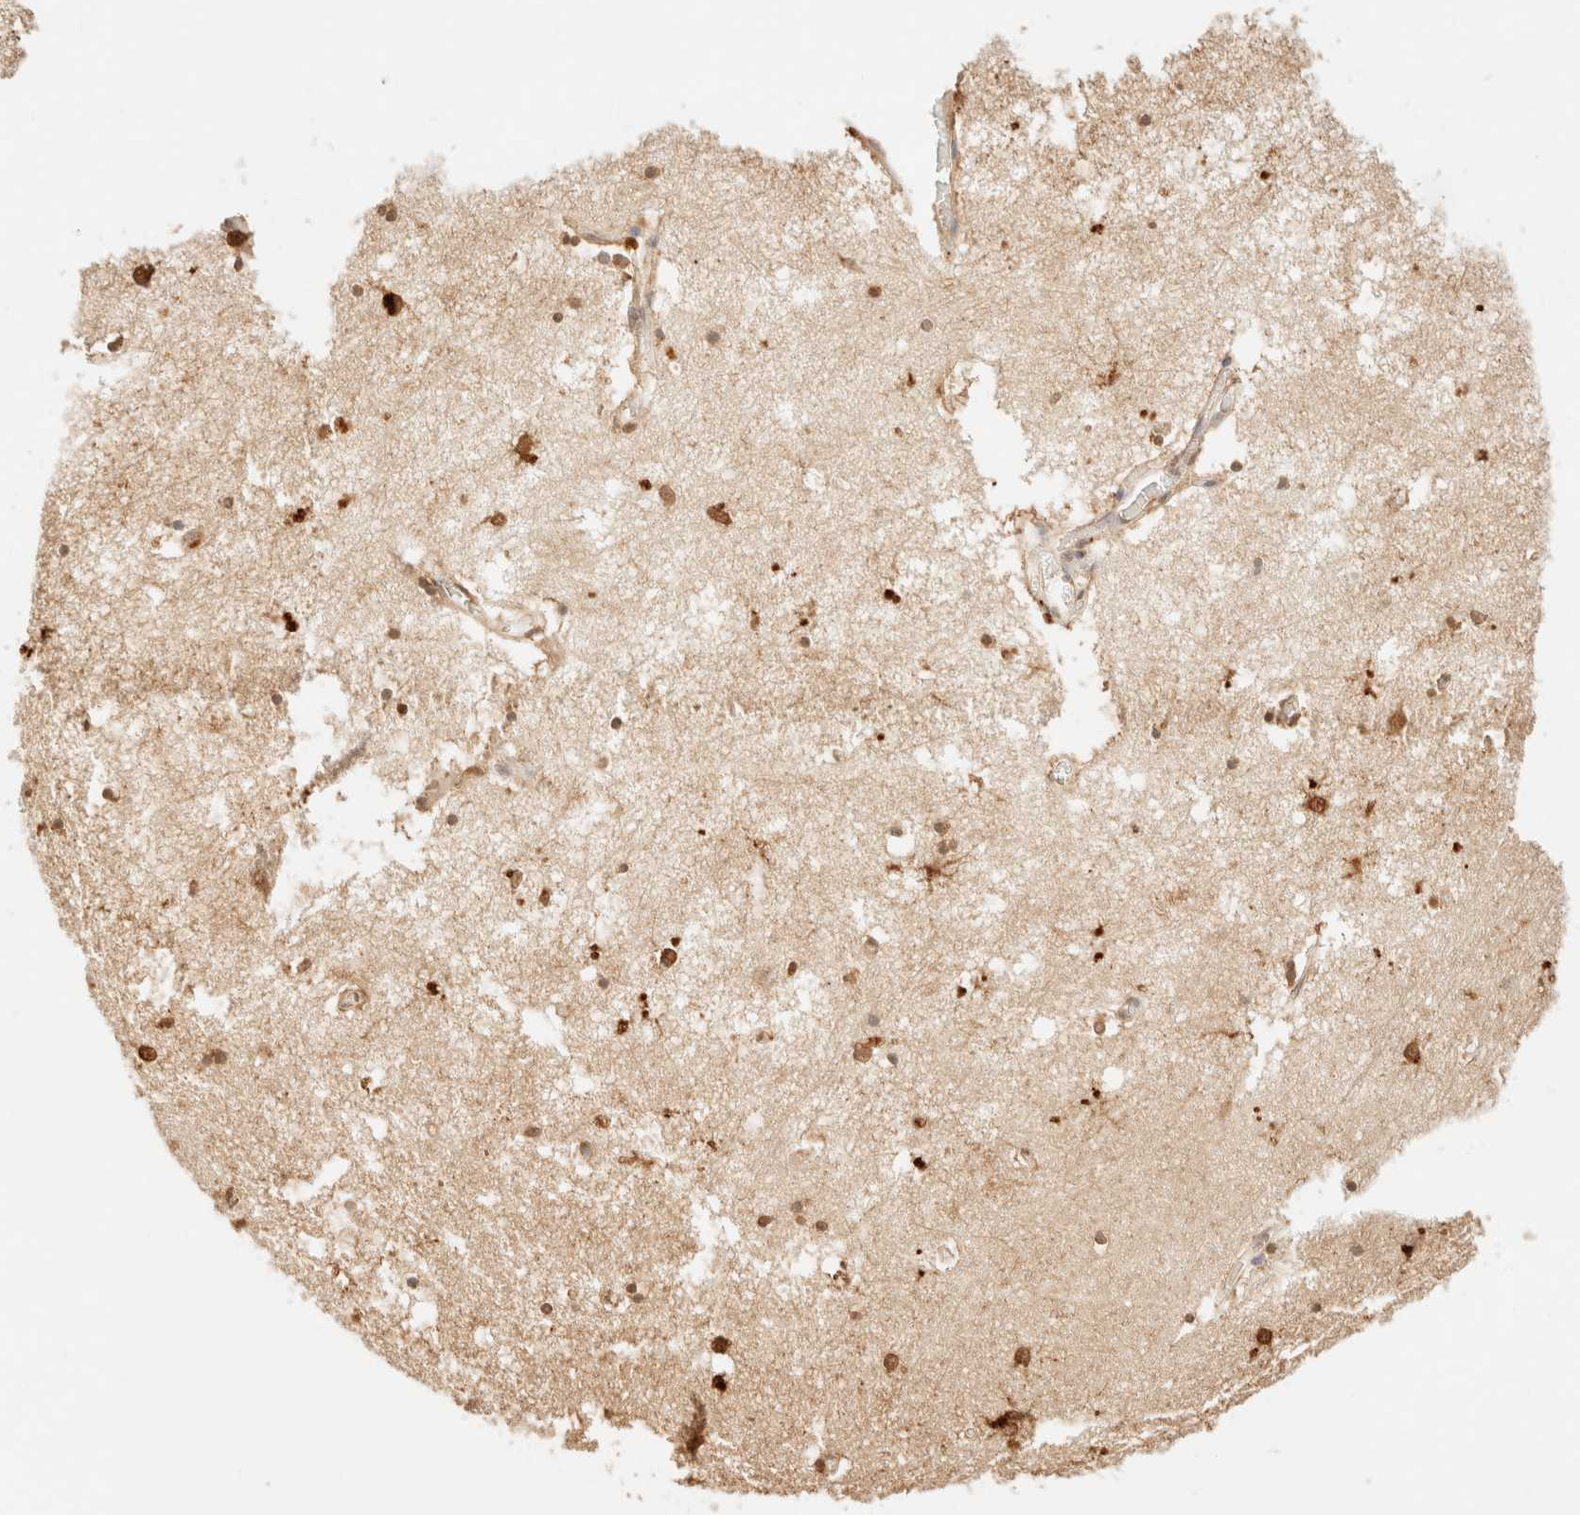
{"staining": {"intensity": "strong", "quantity": "<25%", "location": "cytoplasmic/membranous,nuclear"}, "tissue": "hippocampus", "cell_type": "Glial cells", "image_type": "normal", "snomed": [{"axis": "morphology", "description": "Normal tissue, NOS"}, {"axis": "topography", "description": "Hippocampus"}], "caption": "The histopathology image reveals a brown stain indicating the presence of a protein in the cytoplasmic/membranous,nuclear of glial cells in hippocampus.", "gene": "S100A13", "patient": {"sex": "male", "age": 70}}